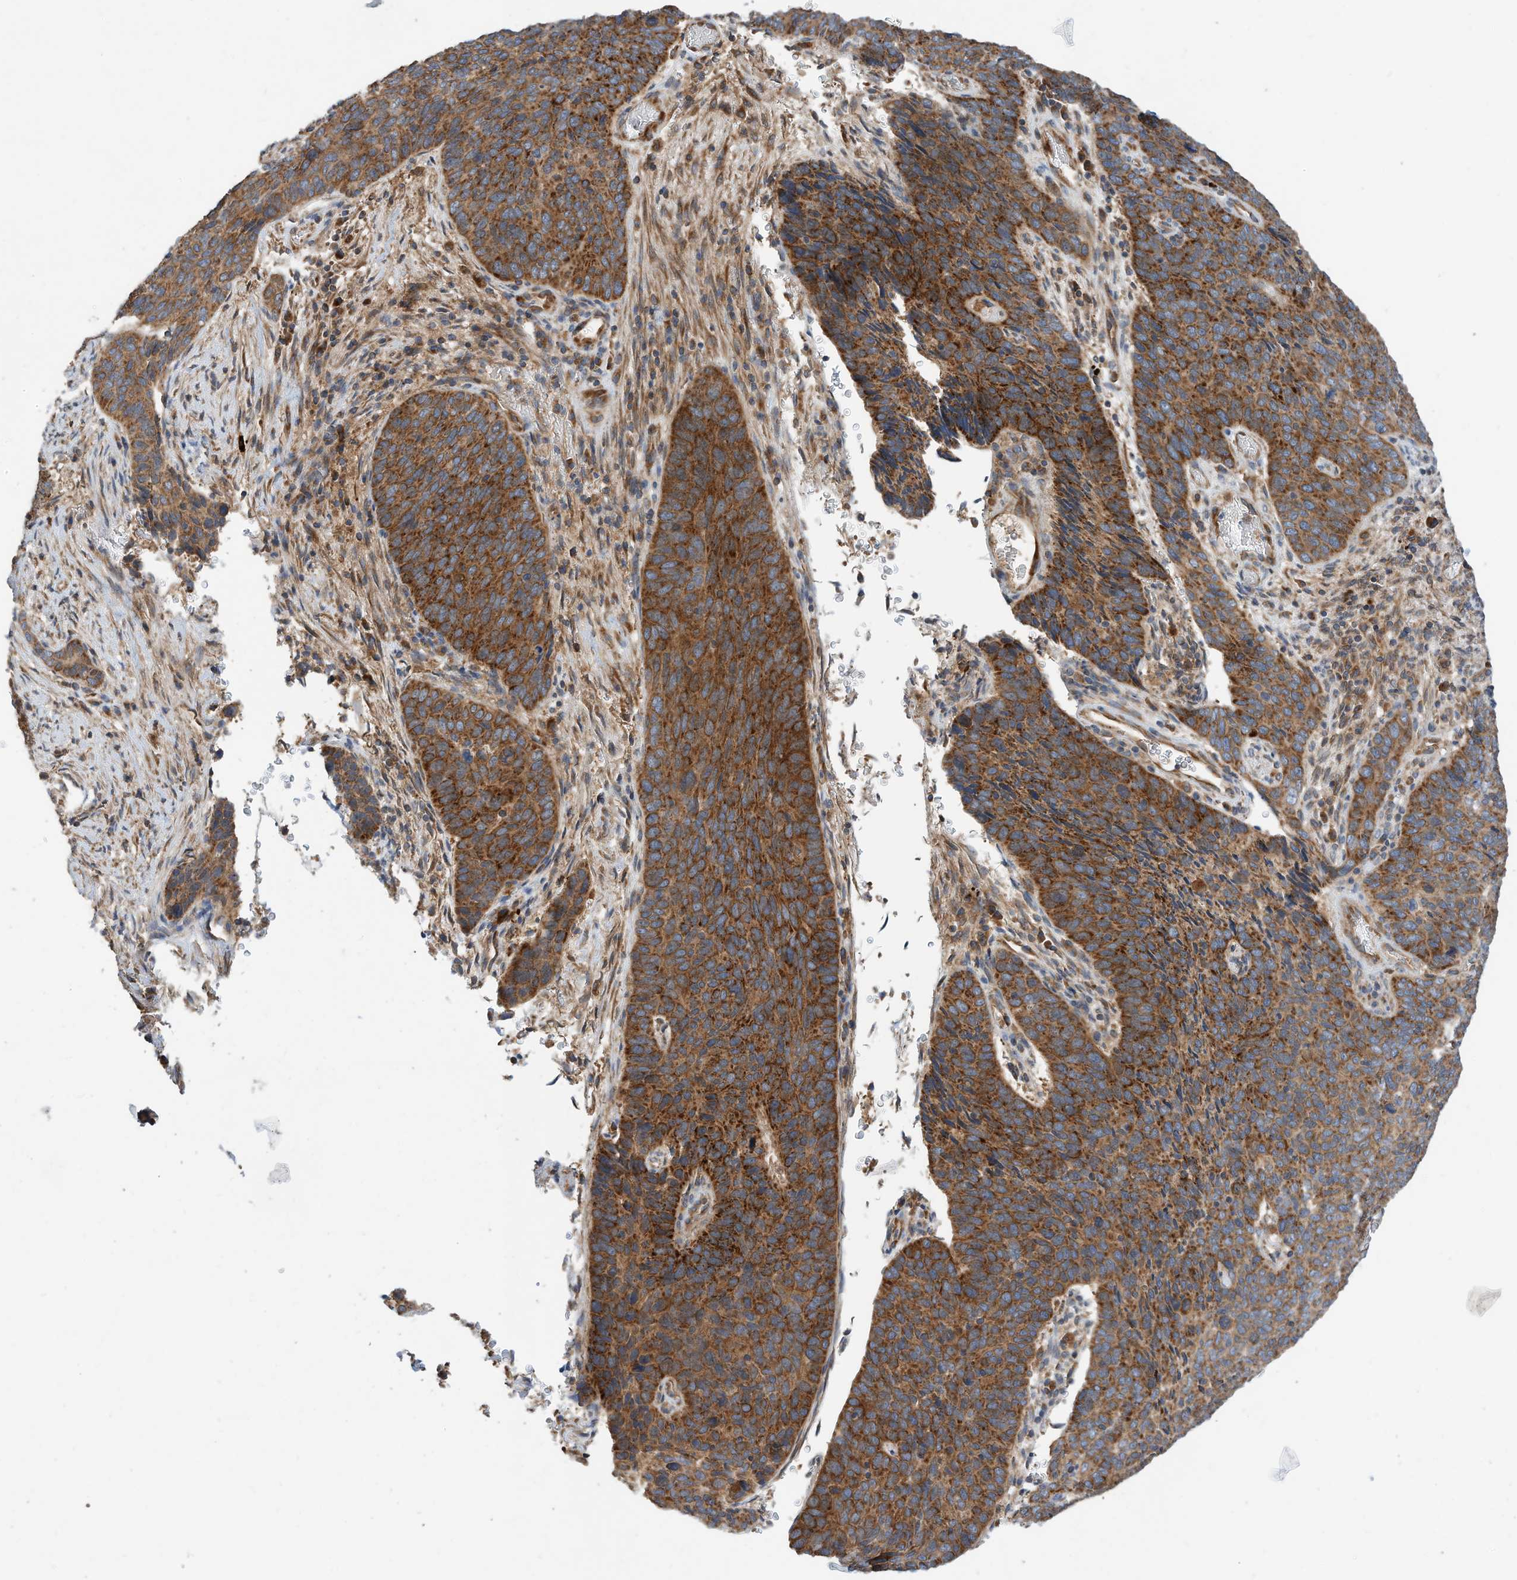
{"staining": {"intensity": "strong", "quantity": ">75%", "location": "cytoplasmic/membranous"}, "tissue": "cervical cancer", "cell_type": "Tumor cells", "image_type": "cancer", "snomed": [{"axis": "morphology", "description": "Squamous cell carcinoma, NOS"}, {"axis": "topography", "description": "Cervix"}], "caption": "This is a micrograph of immunohistochemistry staining of squamous cell carcinoma (cervical), which shows strong positivity in the cytoplasmic/membranous of tumor cells.", "gene": "CPAMD8", "patient": {"sex": "female", "age": 60}}